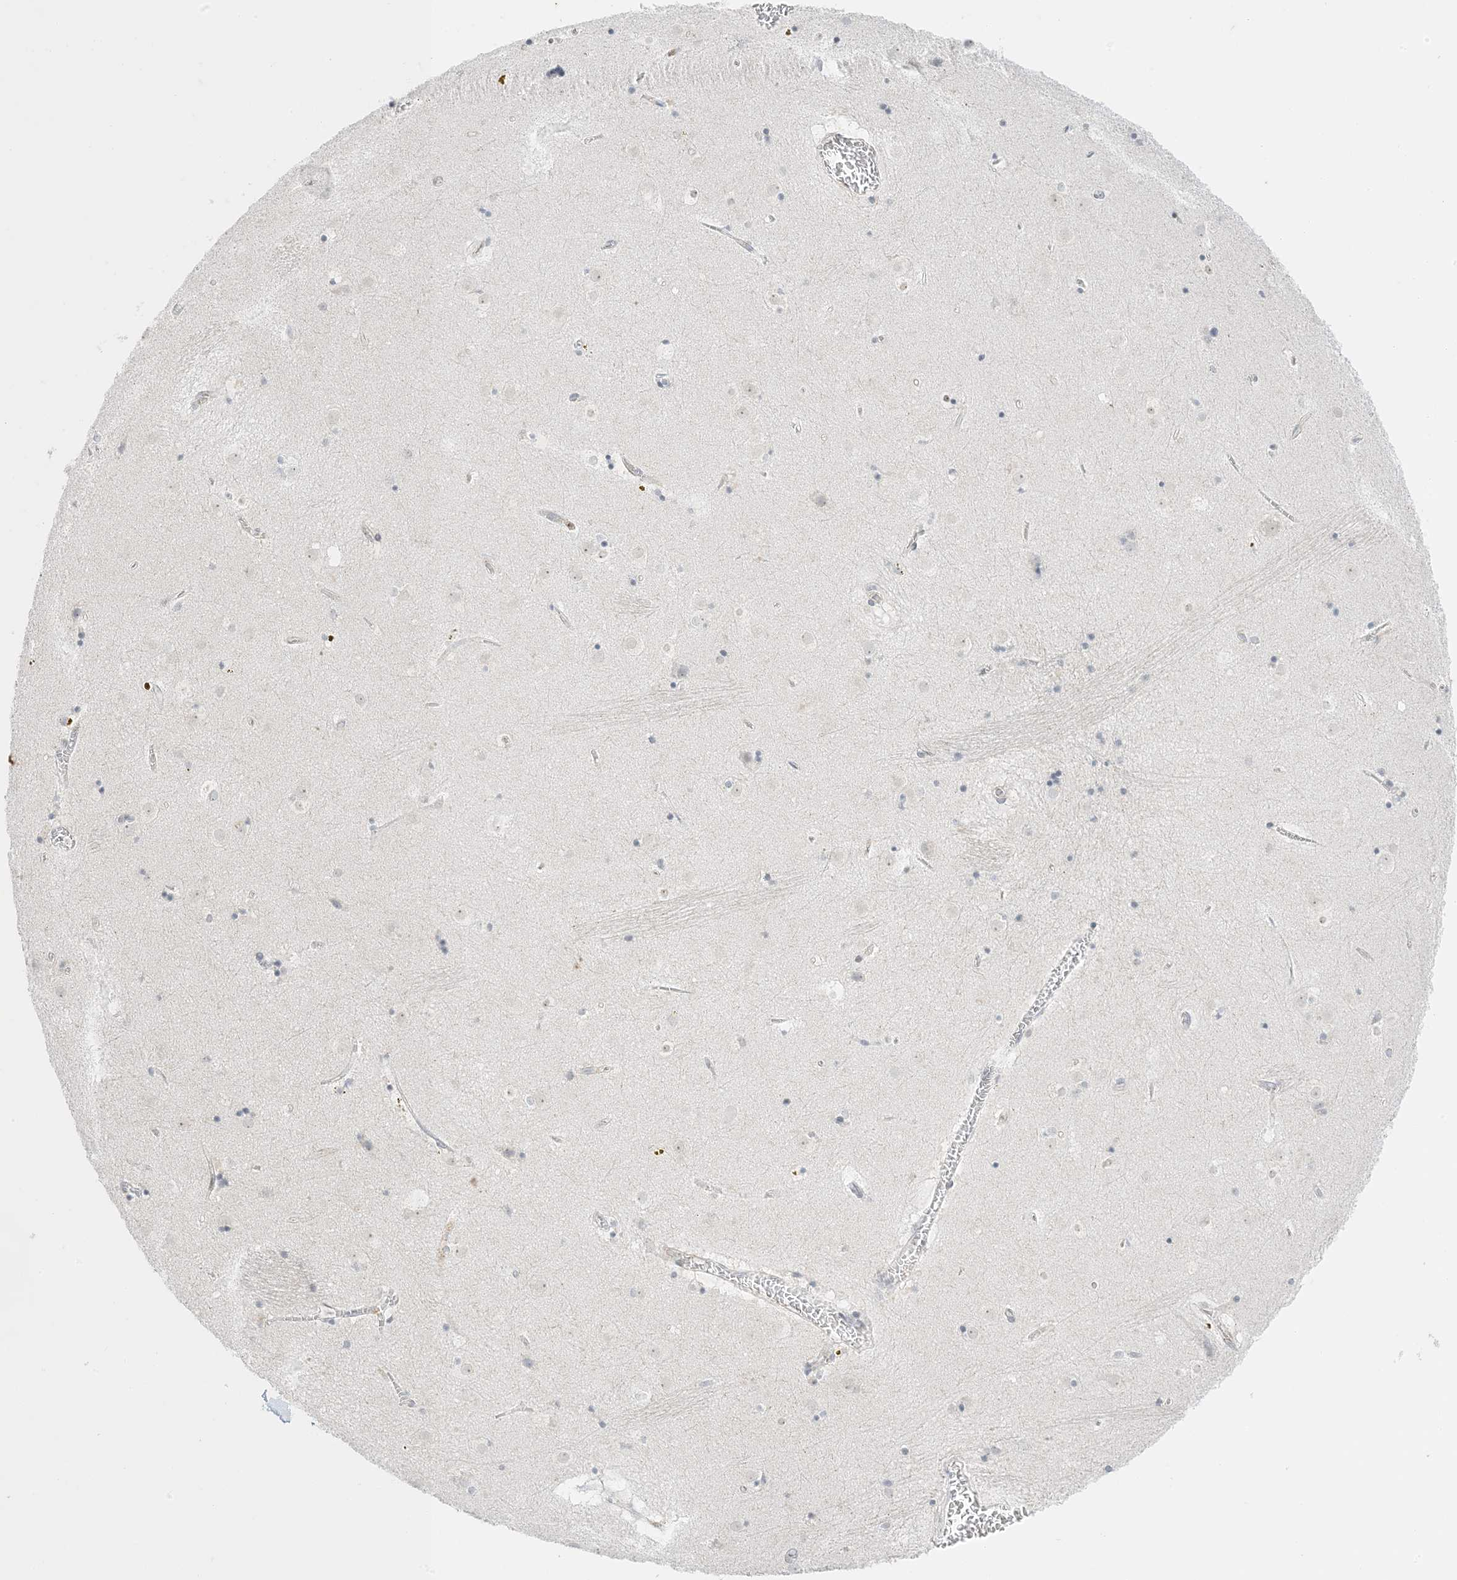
{"staining": {"intensity": "negative", "quantity": "none", "location": "none"}, "tissue": "caudate", "cell_type": "Glial cells", "image_type": "normal", "snomed": [{"axis": "morphology", "description": "Normal tissue, NOS"}, {"axis": "topography", "description": "Lateral ventricle wall"}], "caption": "Normal caudate was stained to show a protein in brown. There is no significant expression in glial cells. Nuclei are stained in blue.", "gene": "RAC1", "patient": {"sex": "male", "age": 70}}